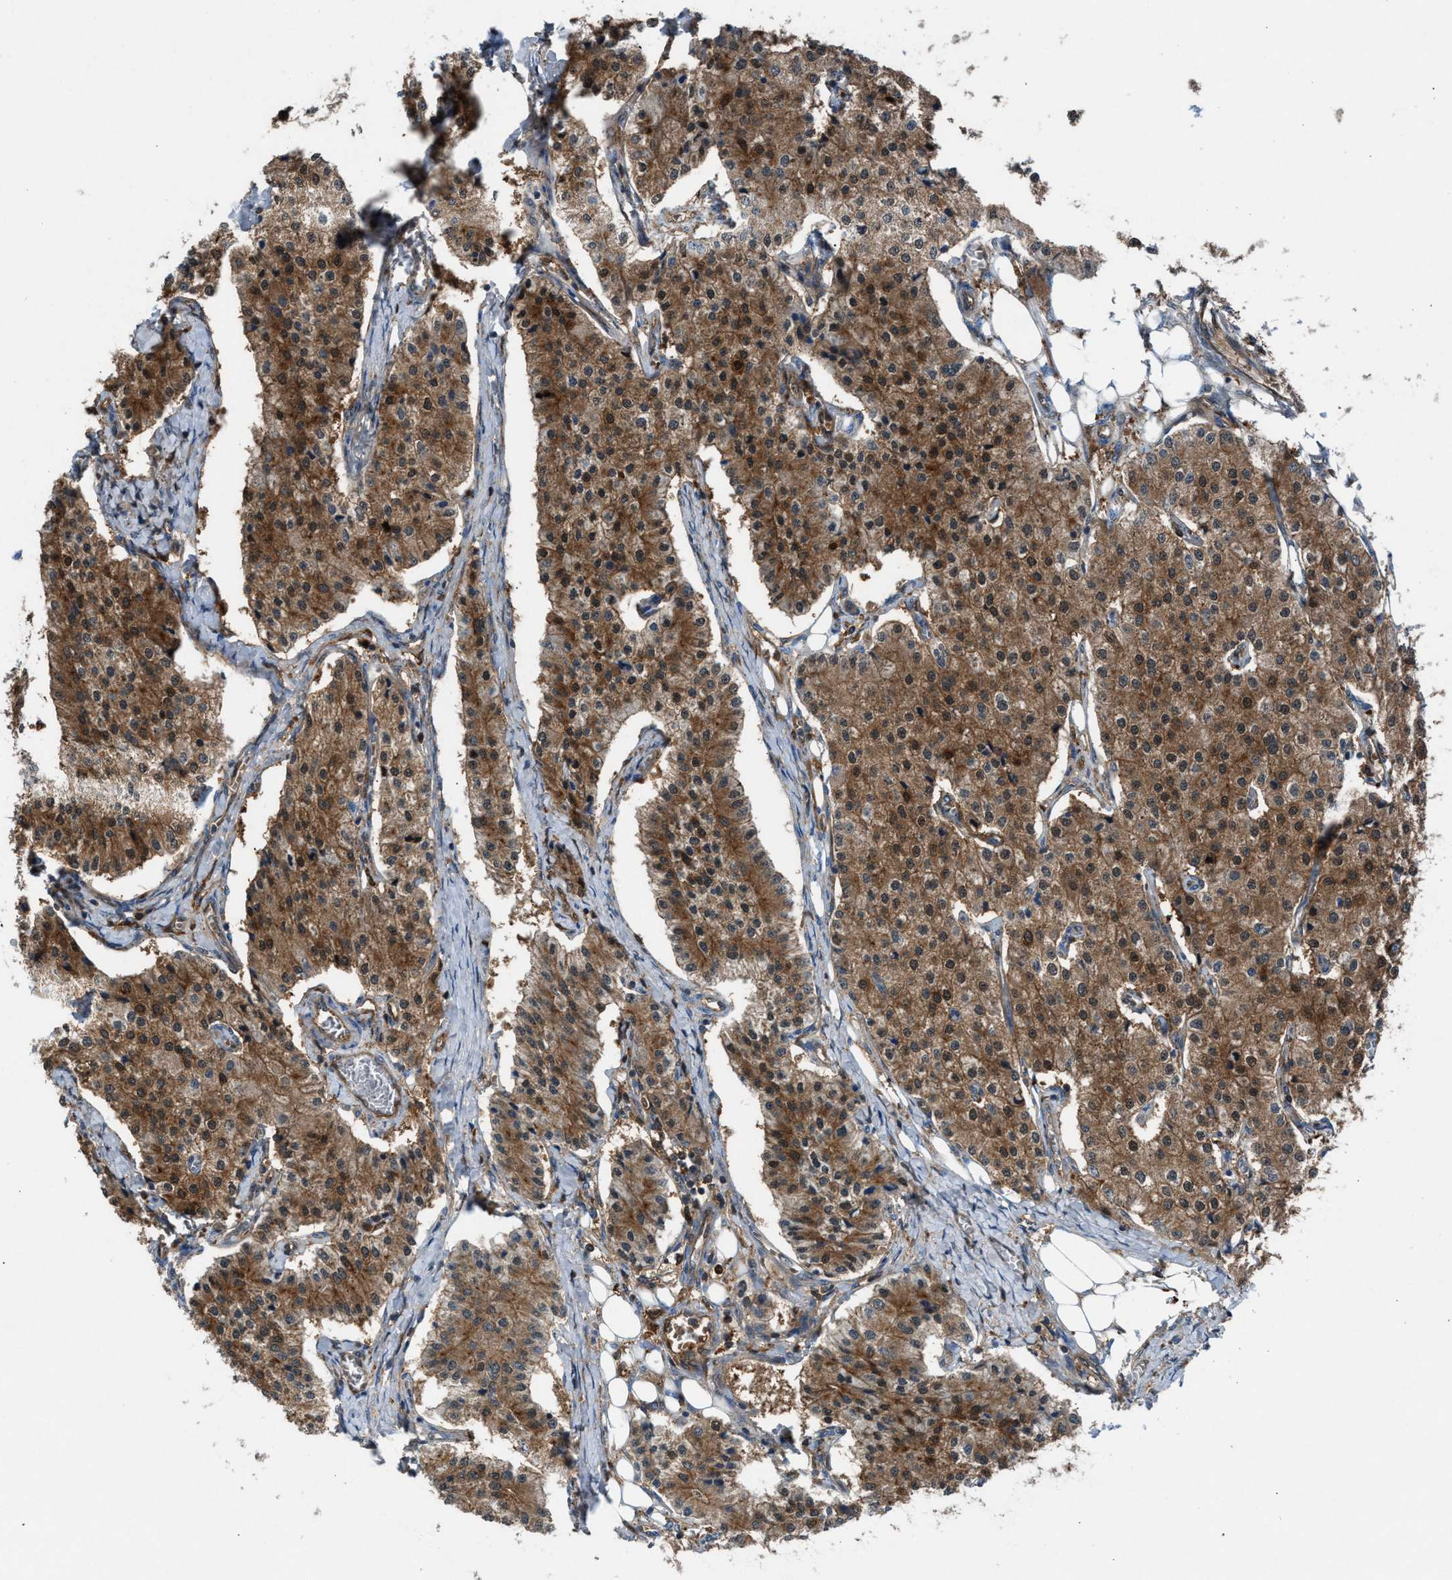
{"staining": {"intensity": "moderate", "quantity": ">75%", "location": "cytoplasmic/membranous"}, "tissue": "carcinoid", "cell_type": "Tumor cells", "image_type": "cancer", "snomed": [{"axis": "morphology", "description": "Carcinoid, malignant, NOS"}, {"axis": "topography", "description": "Colon"}], "caption": "A histopathology image showing moderate cytoplasmic/membranous positivity in approximately >75% of tumor cells in carcinoid (malignant), as visualized by brown immunohistochemical staining.", "gene": "TPK1", "patient": {"sex": "female", "age": 52}}